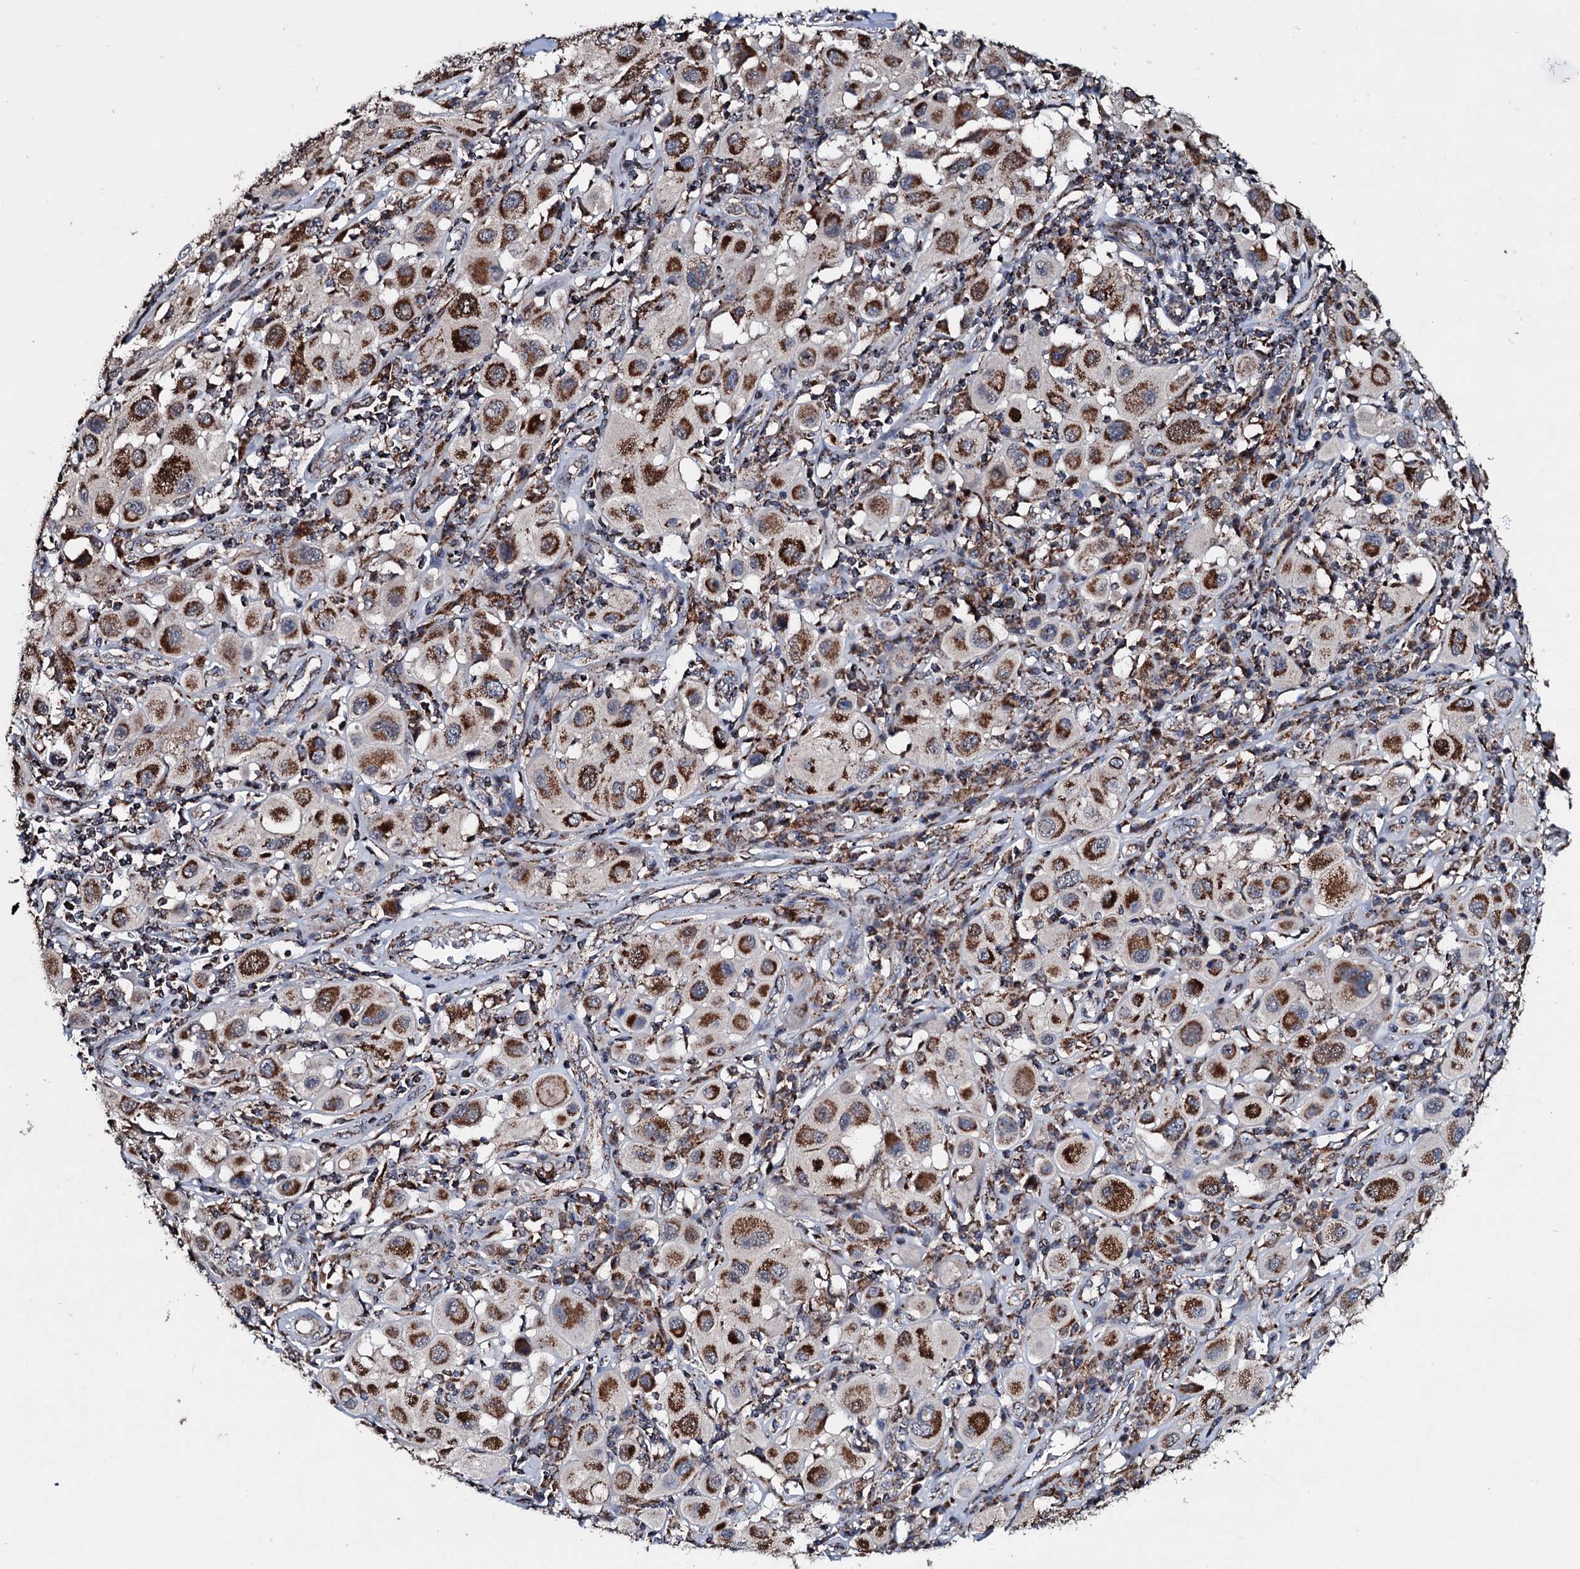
{"staining": {"intensity": "strong", "quantity": ">75%", "location": "cytoplasmic/membranous"}, "tissue": "melanoma", "cell_type": "Tumor cells", "image_type": "cancer", "snomed": [{"axis": "morphology", "description": "Malignant melanoma, Metastatic site"}, {"axis": "topography", "description": "Skin"}], "caption": "Immunohistochemical staining of melanoma displays high levels of strong cytoplasmic/membranous positivity in approximately >75% of tumor cells.", "gene": "DYNC2I2", "patient": {"sex": "male", "age": 41}}